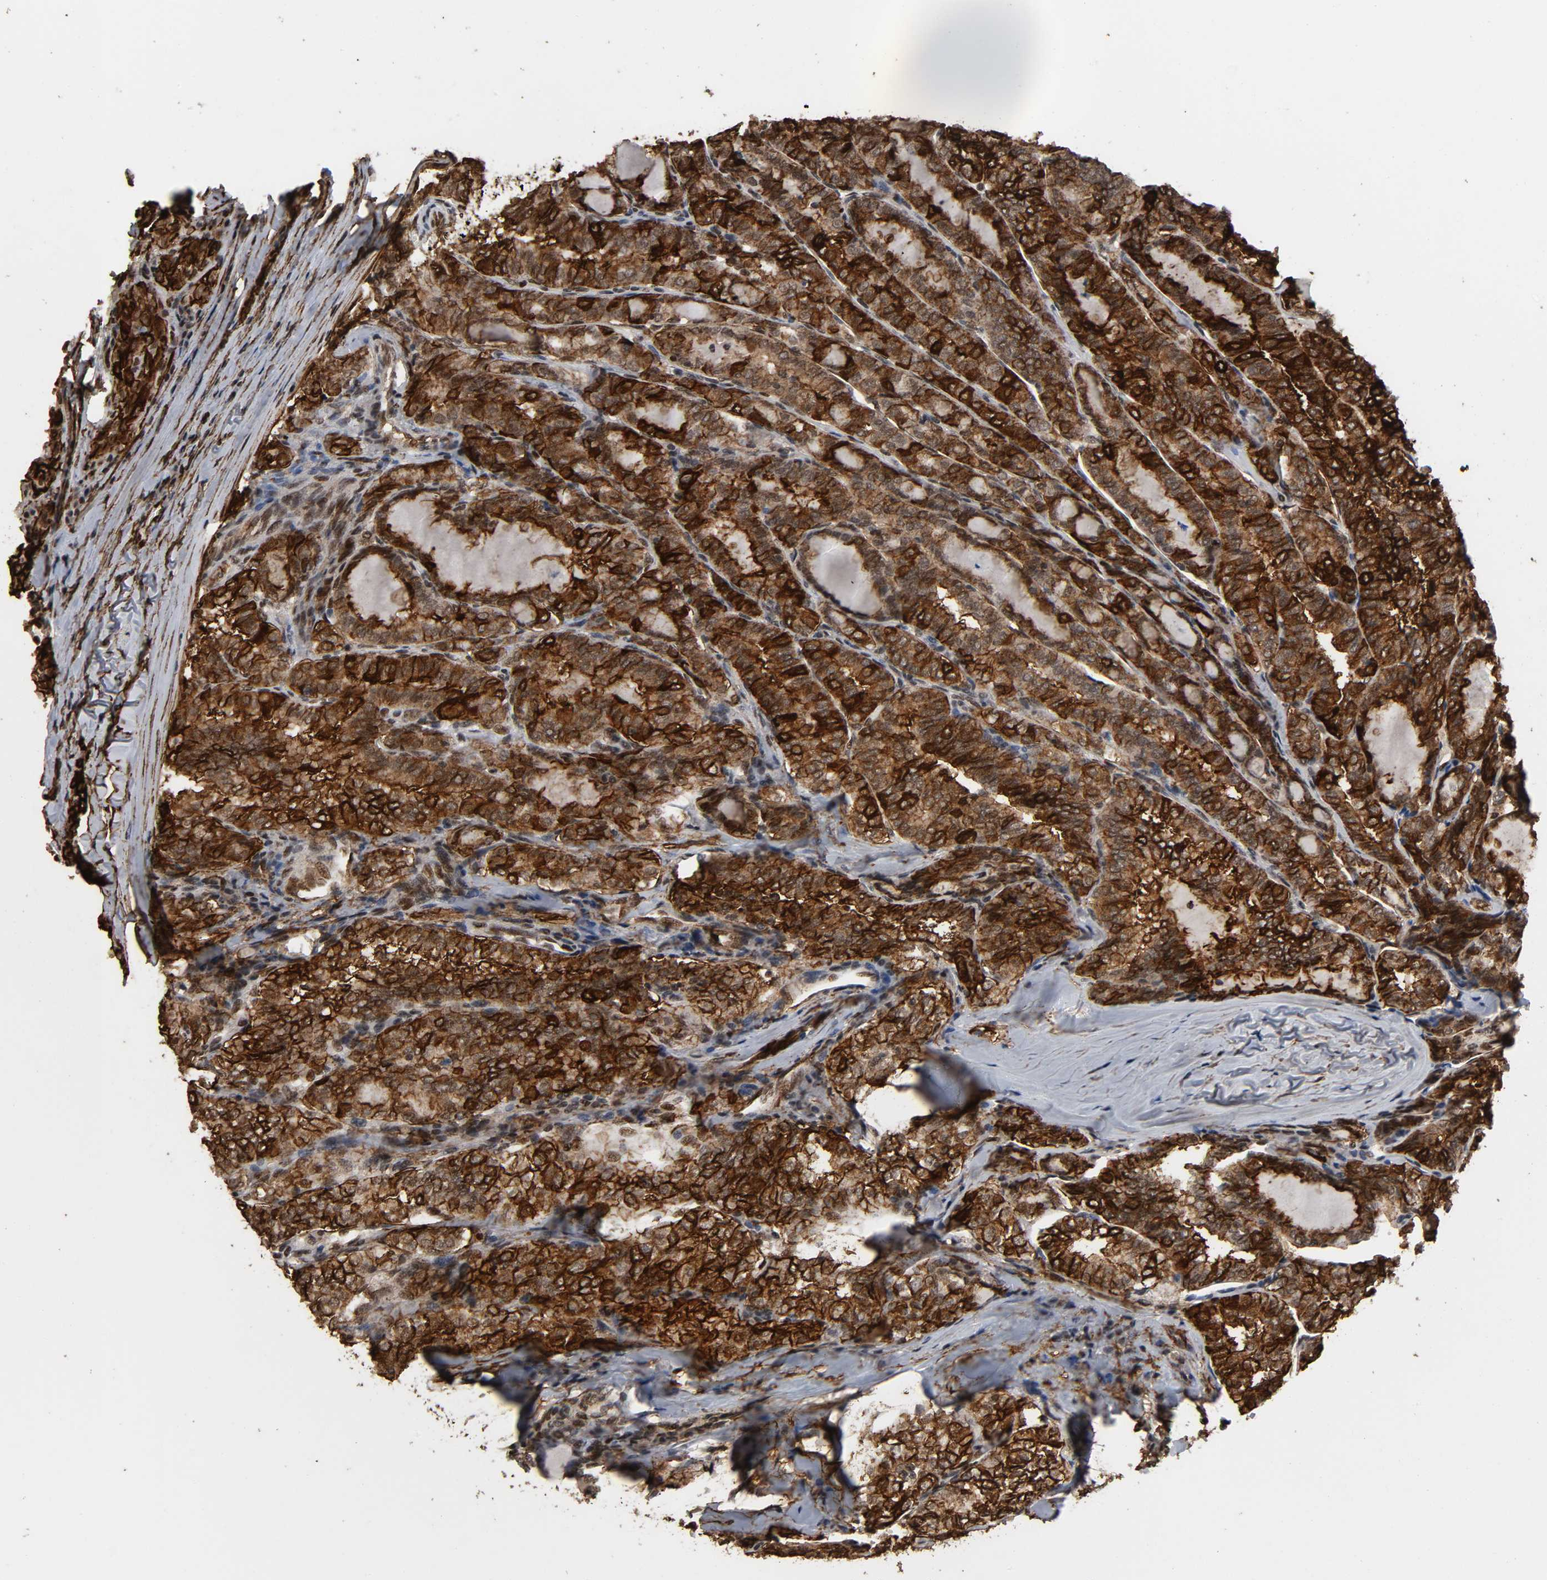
{"staining": {"intensity": "strong", "quantity": "25%-75%", "location": "cytoplasmic/membranous"}, "tissue": "thyroid cancer", "cell_type": "Tumor cells", "image_type": "cancer", "snomed": [{"axis": "morphology", "description": "Papillary adenocarcinoma, NOS"}, {"axis": "topography", "description": "Thyroid gland"}], "caption": "Immunohistochemical staining of human thyroid papillary adenocarcinoma demonstrates strong cytoplasmic/membranous protein expression in approximately 25%-75% of tumor cells.", "gene": "AHNAK2", "patient": {"sex": "female", "age": 30}}